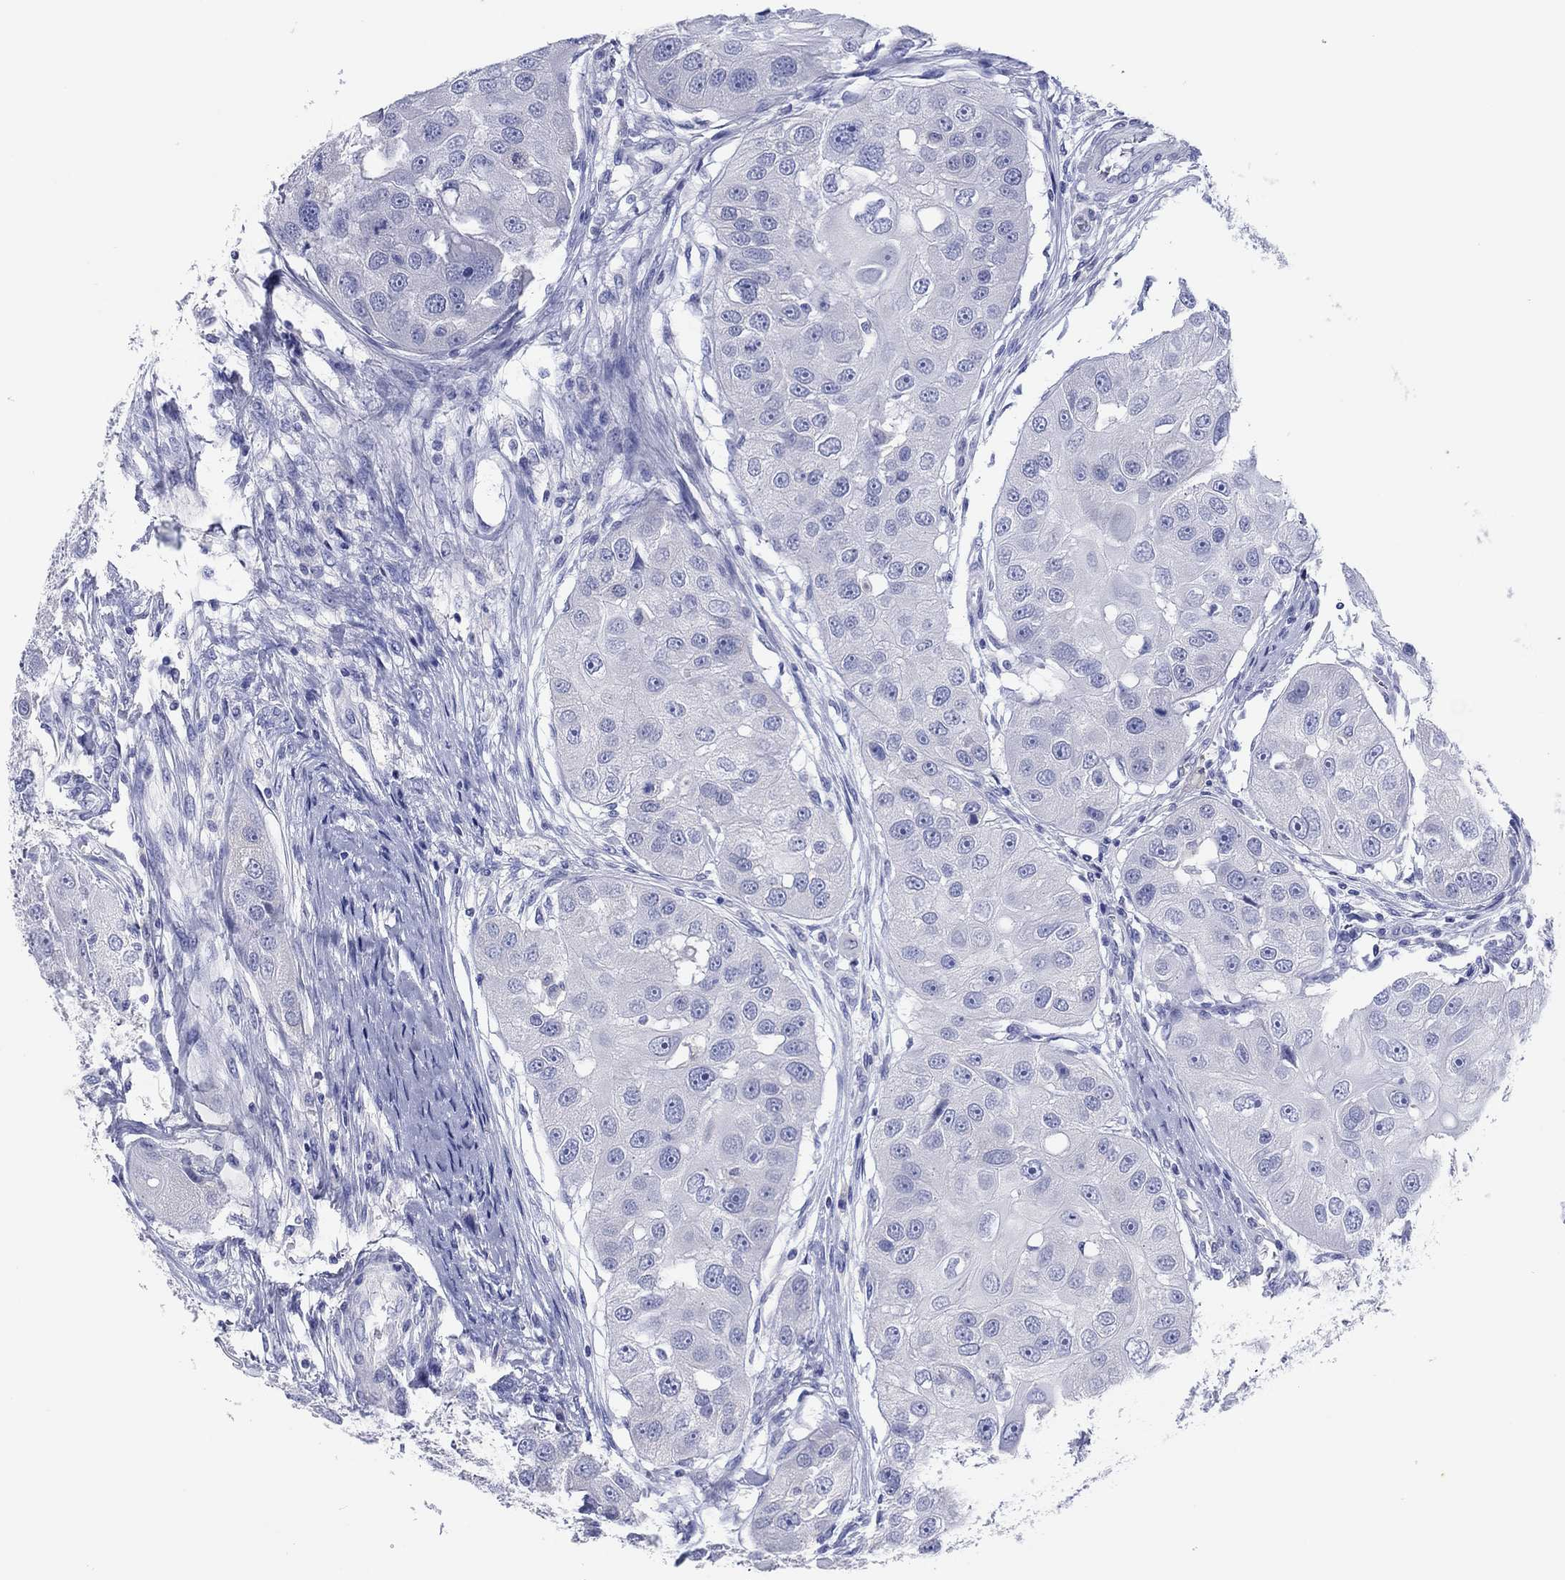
{"staining": {"intensity": "negative", "quantity": "none", "location": "none"}, "tissue": "head and neck cancer", "cell_type": "Tumor cells", "image_type": "cancer", "snomed": [{"axis": "morphology", "description": "Normal tissue, NOS"}, {"axis": "morphology", "description": "Squamous cell carcinoma, NOS"}, {"axis": "topography", "description": "Skeletal muscle"}, {"axis": "topography", "description": "Head-Neck"}], "caption": "A high-resolution image shows immunohistochemistry staining of head and neck cancer (squamous cell carcinoma), which exhibits no significant expression in tumor cells.", "gene": "ERICH3", "patient": {"sex": "male", "age": 51}}